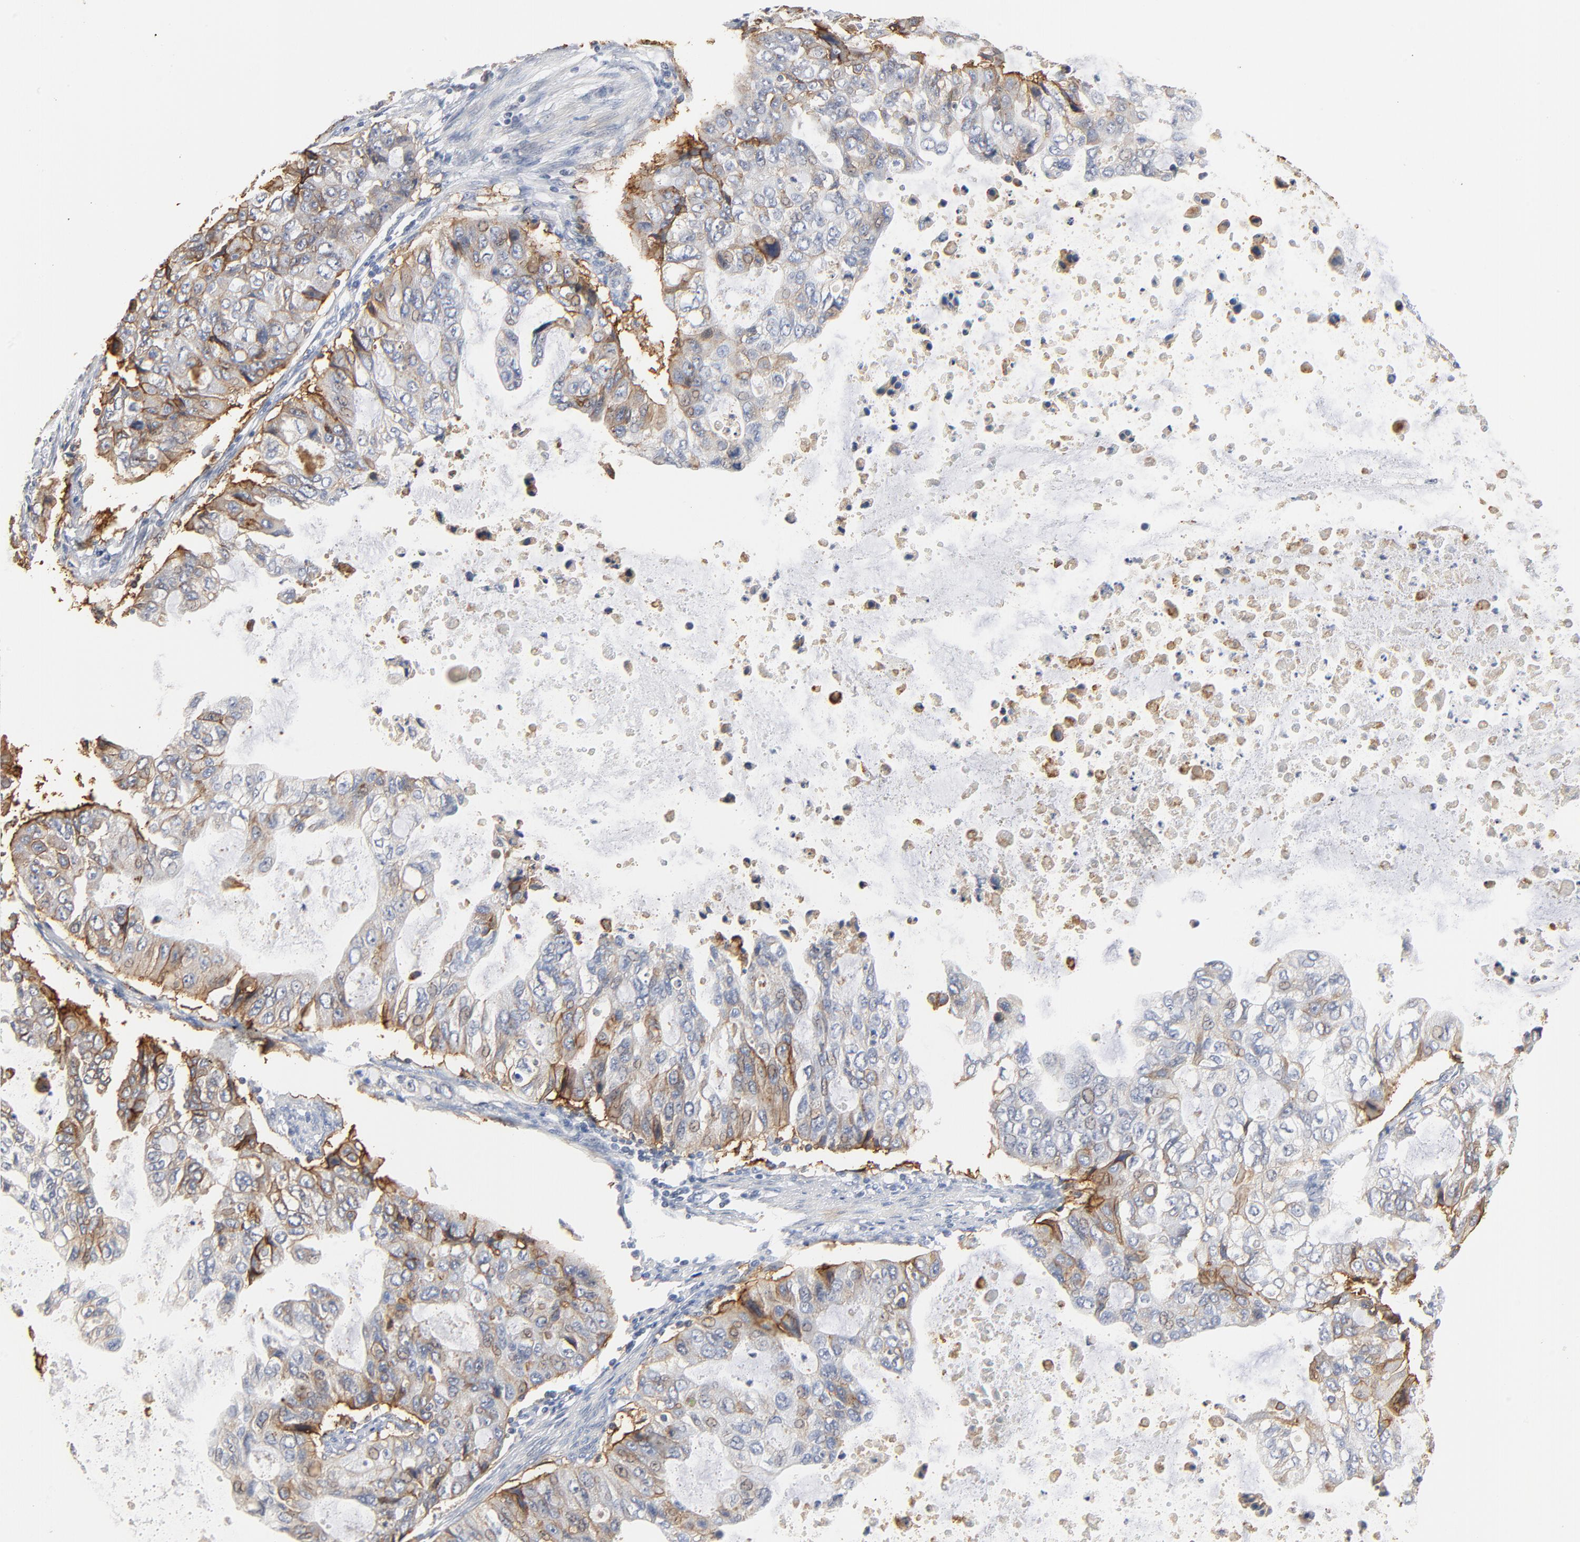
{"staining": {"intensity": "moderate", "quantity": "25%-75%", "location": "cytoplasmic/membranous"}, "tissue": "stomach cancer", "cell_type": "Tumor cells", "image_type": "cancer", "snomed": [{"axis": "morphology", "description": "Adenocarcinoma, NOS"}, {"axis": "topography", "description": "Stomach, upper"}], "caption": "Adenocarcinoma (stomach) stained with a brown dye displays moderate cytoplasmic/membranous positive staining in about 25%-75% of tumor cells.", "gene": "EPCAM", "patient": {"sex": "female", "age": 52}}